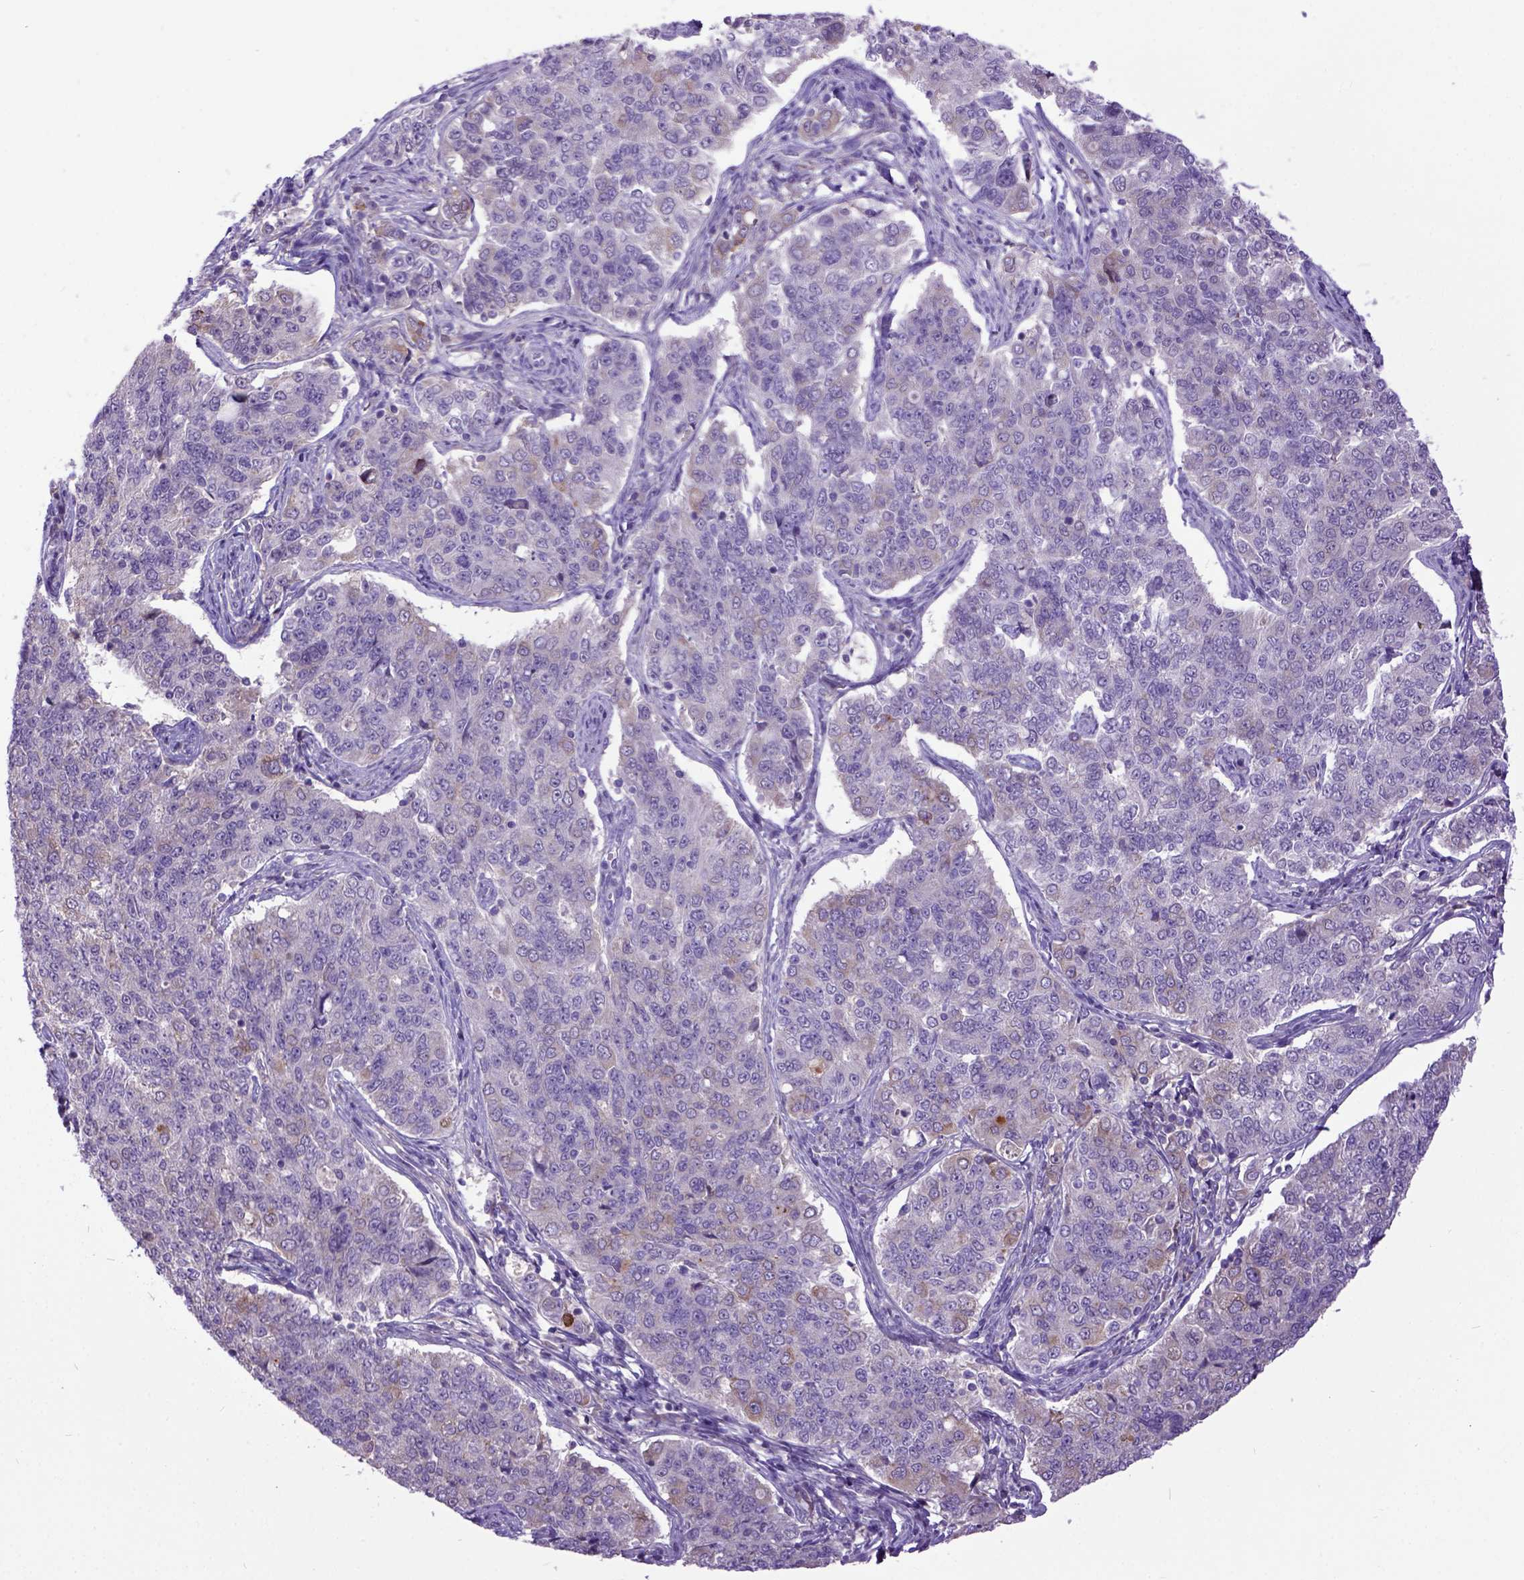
{"staining": {"intensity": "moderate", "quantity": "<25%", "location": "cytoplasmic/membranous"}, "tissue": "endometrial cancer", "cell_type": "Tumor cells", "image_type": "cancer", "snomed": [{"axis": "morphology", "description": "Adenocarcinoma, NOS"}, {"axis": "topography", "description": "Endometrium"}], "caption": "A histopathology image of human adenocarcinoma (endometrial) stained for a protein displays moderate cytoplasmic/membranous brown staining in tumor cells.", "gene": "NEK5", "patient": {"sex": "female", "age": 43}}